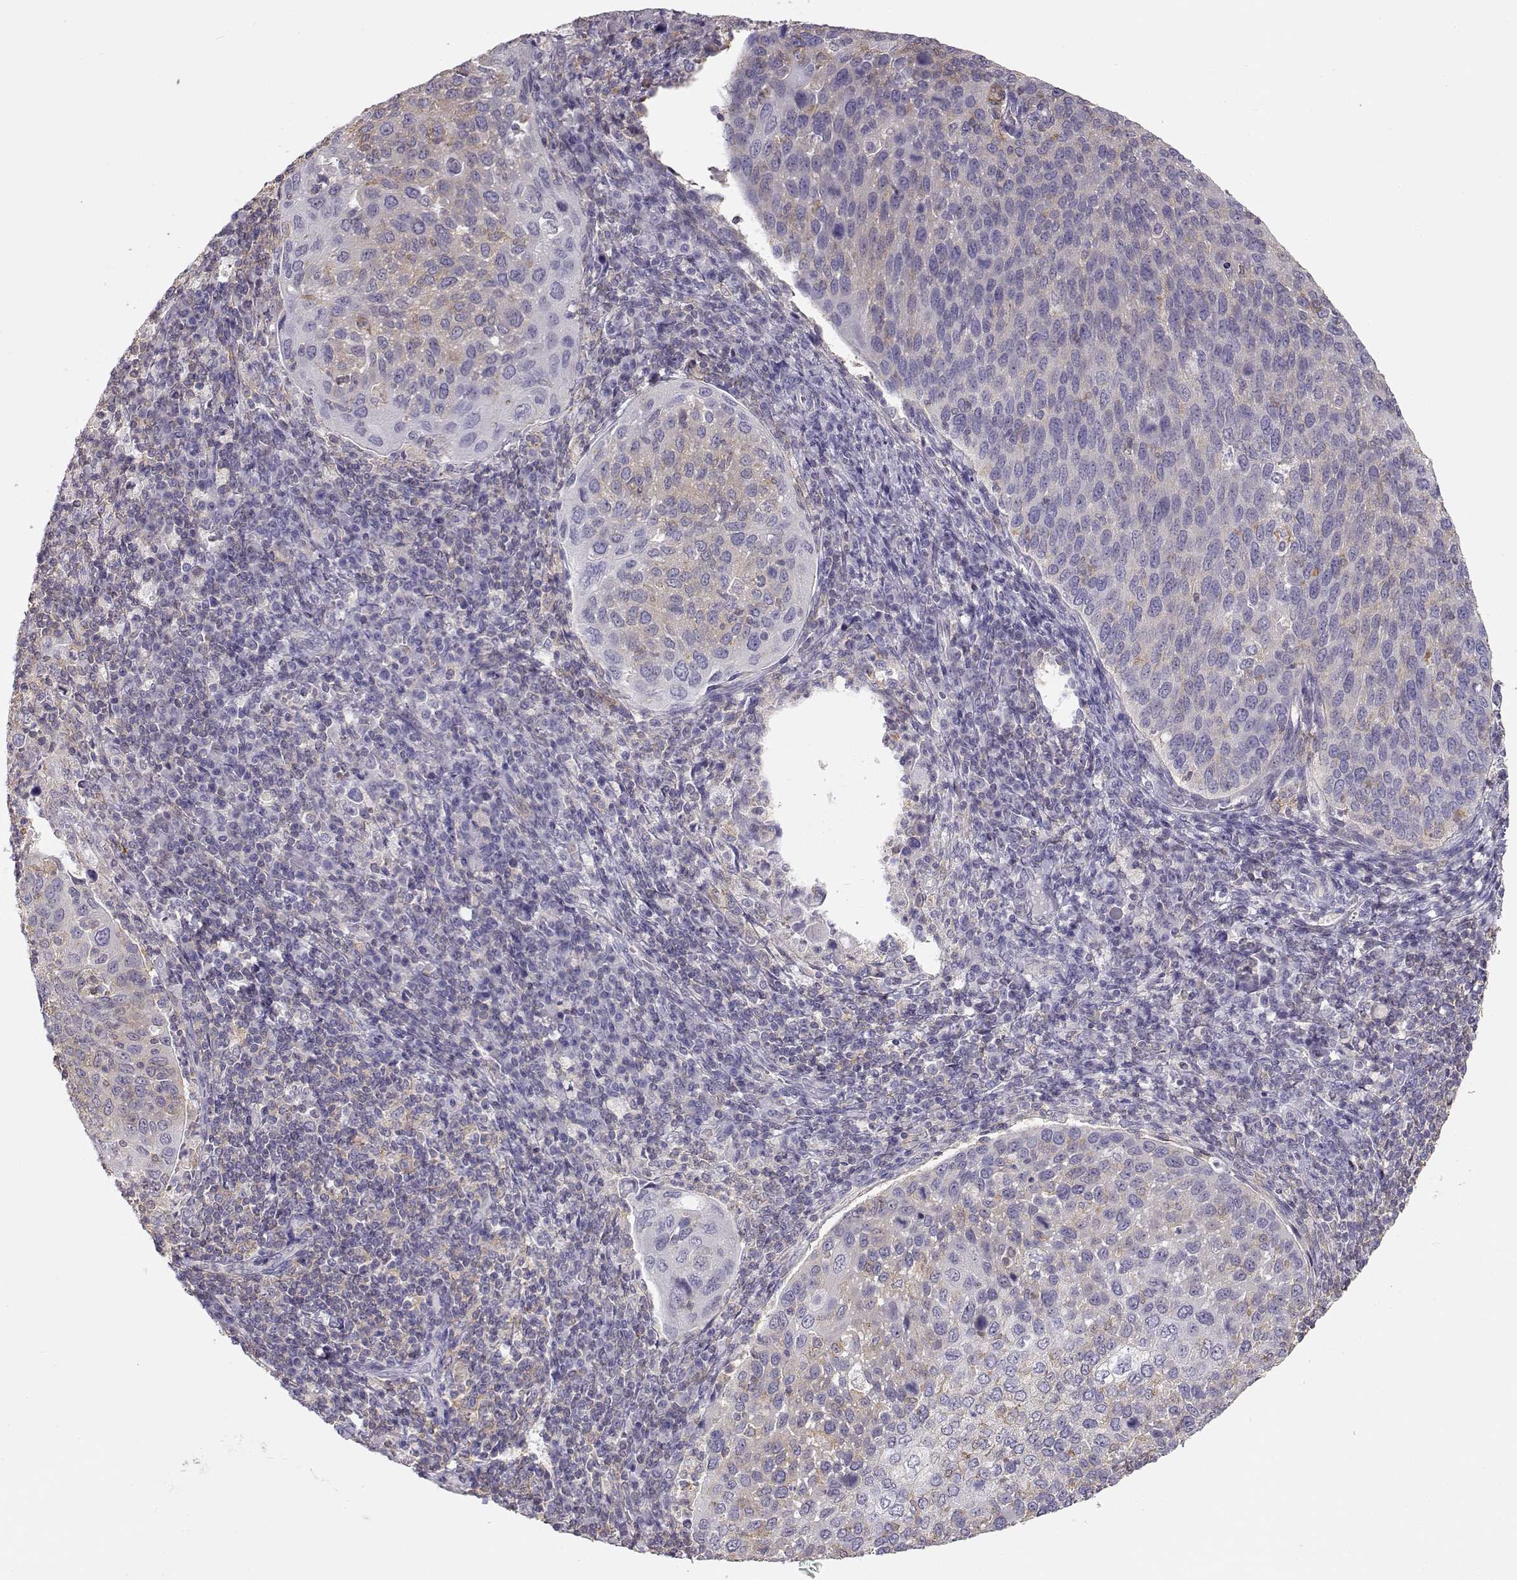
{"staining": {"intensity": "weak", "quantity": "<25%", "location": "cytoplasmic/membranous"}, "tissue": "cervical cancer", "cell_type": "Tumor cells", "image_type": "cancer", "snomed": [{"axis": "morphology", "description": "Squamous cell carcinoma, NOS"}, {"axis": "topography", "description": "Cervix"}], "caption": "IHC photomicrograph of human cervical cancer (squamous cell carcinoma) stained for a protein (brown), which reveals no positivity in tumor cells.", "gene": "DAPL1", "patient": {"sex": "female", "age": 54}}